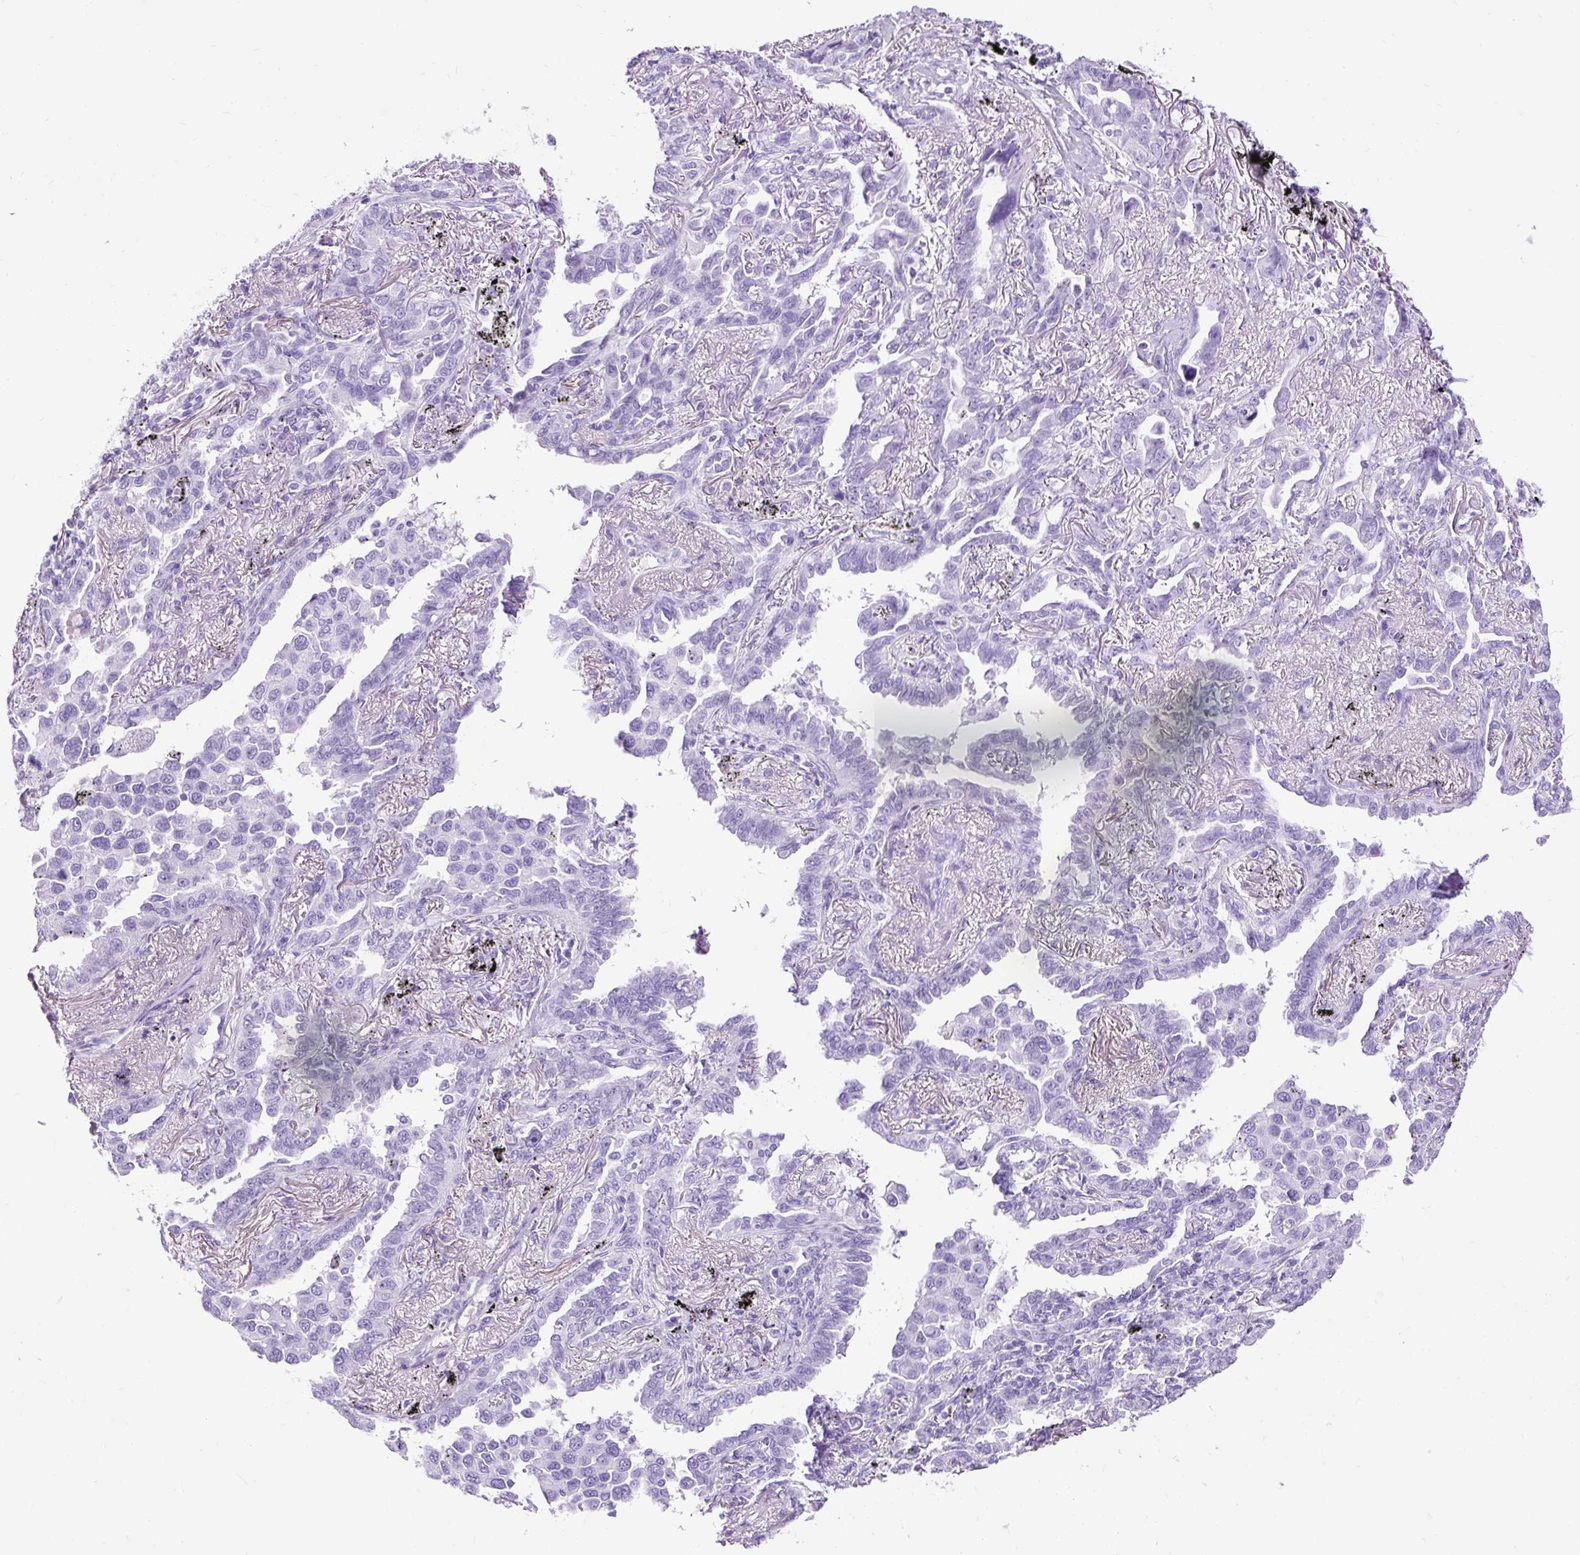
{"staining": {"intensity": "negative", "quantity": "none", "location": "none"}, "tissue": "lung cancer", "cell_type": "Tumor cells", "image_type": "cancer", "snomed": [{"axis": "morphology", "description": "Adenocarcinoma, NOS"}, {"axis": "topography", "description": "Lung"}], "caption": "DAB immunohistochemical staining of human lung cancer (adenocarcinoma) exhibits no significant positivity in tumor cells. (DAB (3,3'-diaminobenzidine) IHC visualized using brightfield microscopy, high magnification).", "gene": "CEL", "patient": {"sex": "male", "age": 67}}